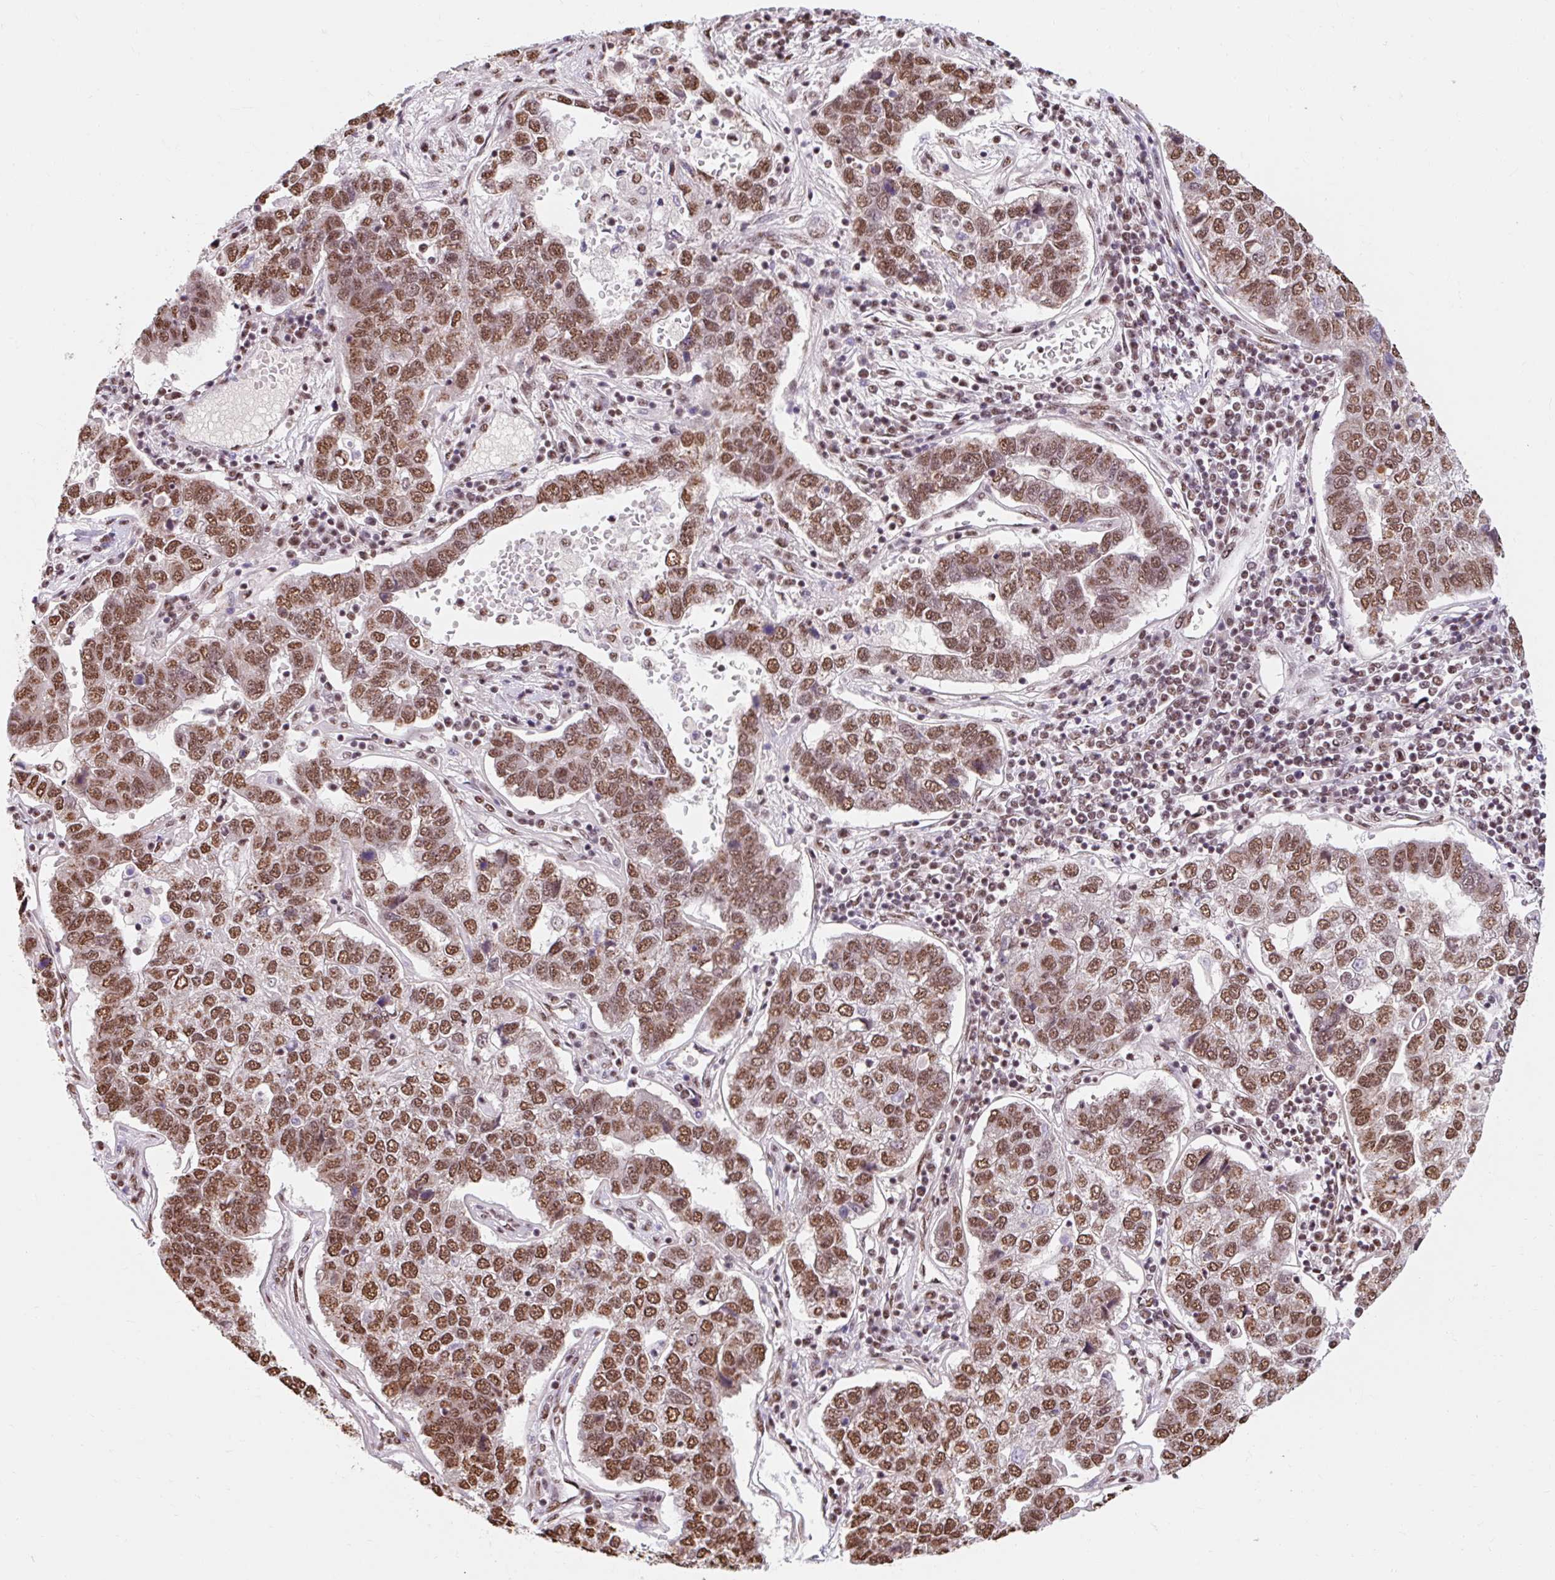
{"staining": {"intensity": "moderate", "quantity": ">75%", "location": "nuclear"}, "tissue": "pancreatic cancer", "cell_type": "Tumor cells", "image_type": "cancer", "snomed": [{"axis": "morphology", "description": "Adenocarcinoma, NOS"}, {"axis": "topography", "description": "Pancreas"}], "caption": "Approximately >75% of tumor cells in human pancreatic cancer display moderate nuclear protein positivity as visualized by brown immunohistochemical staining.", "gene": "BICRA", "patient": {"sex": "female", "age": 61}}